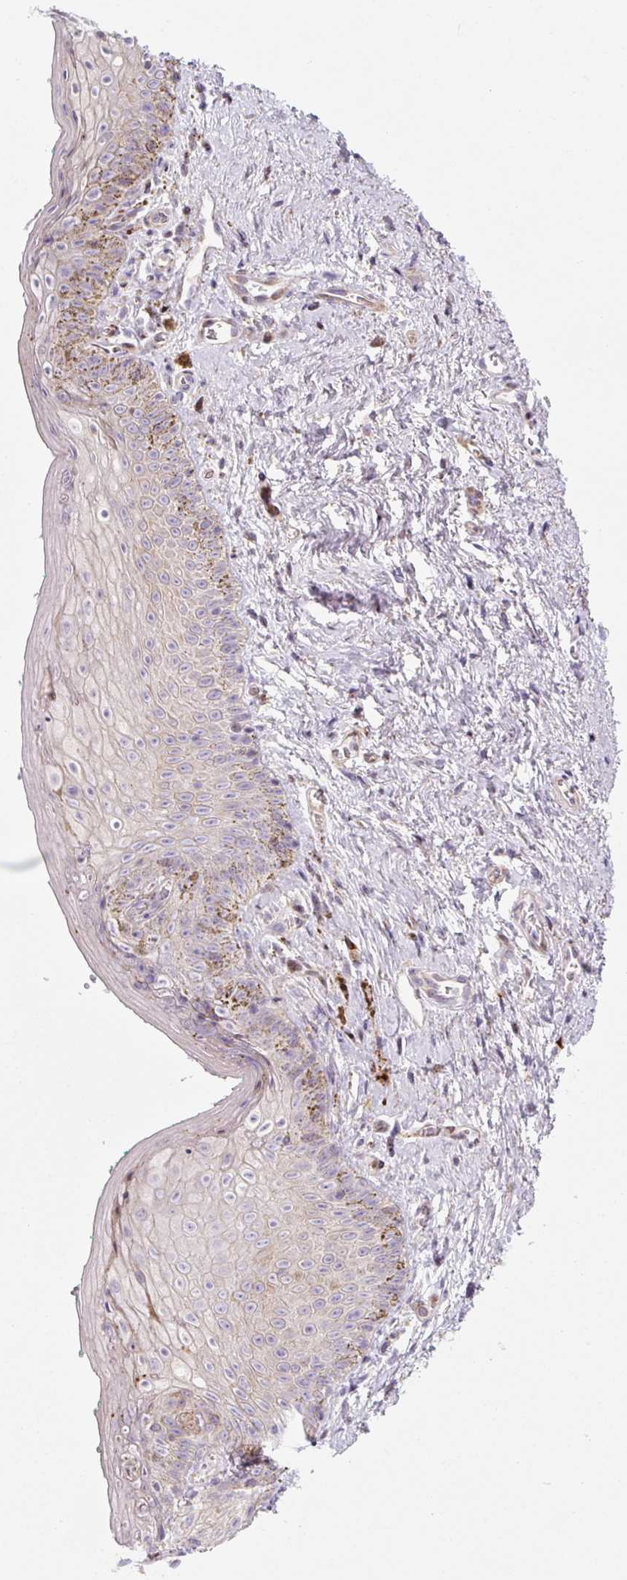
{"staining": {"intensity": "strong", "quantity": "25%-75%", "location": "cytoplasmic/membranous"}, "tissue": "vagina", "cell_type": "Squamous epithelial cells", "image_type": "normal", "snomed": [{"axis": "morphology", "description": "Normal tissue, NOS"}, {"axis": "topography", "description": "Vulva"}, {"axis": "topography", "description": "Vagina"}, {"axis": "topography", "description": "Peripheral nerve tissue"}], "caption": "Normal vagina was stained to show a protein in brown. There is high levels of strong cytoplasmic/membranous staining in approximately 25%-75% of squamous epithelial cells. The protein of interest is stained brown, and the nuclei are stained in blue (DAB (3,3'-diaminobenzidine) IHC with brightfield microscopy, high magnification).", "gene": "DISP3", "patient": {"sex": "female", "age": 66}}